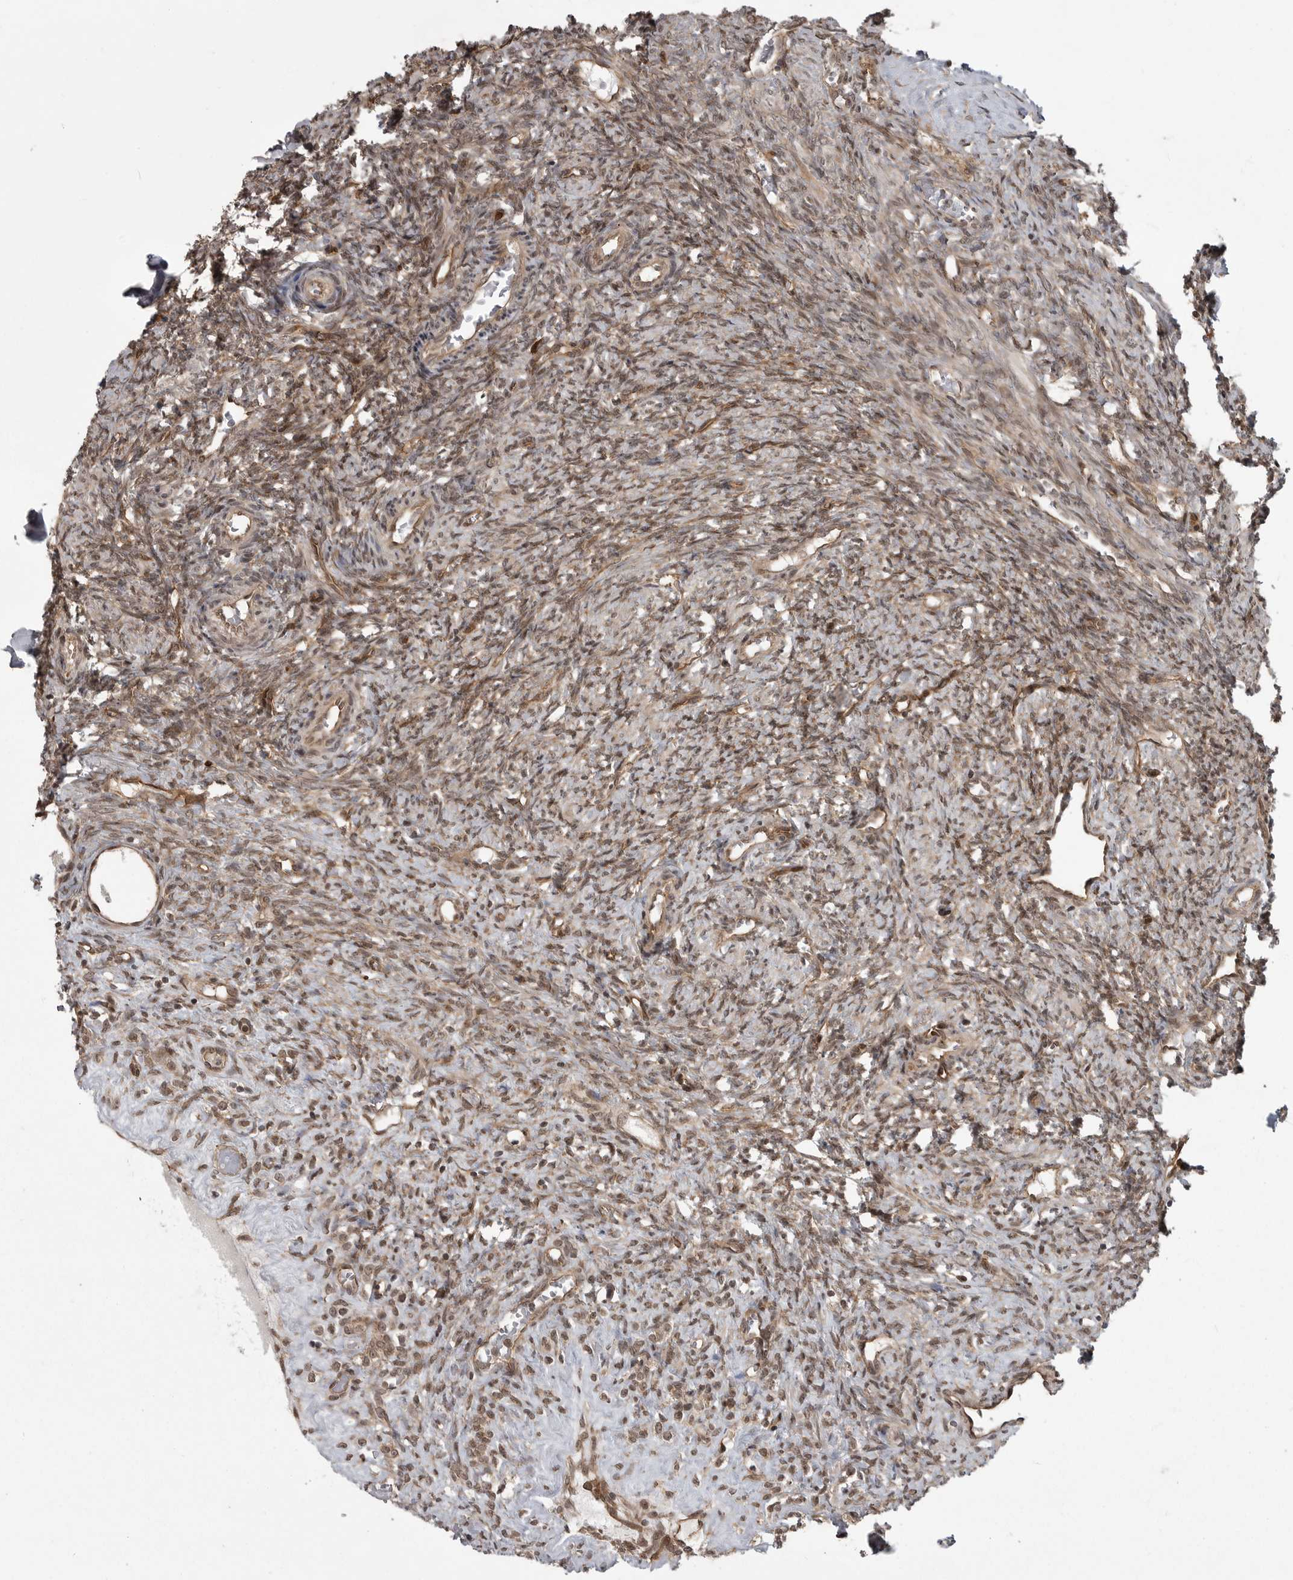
{"staining": {"intensity": "moderate", "quantity": ">75%", "location": "cytoplasmic/membranous"}, "tissue": "ovary", "cell_type": "Follicle cells", "image_type": "normal", "snomed": [{"axis": "morphology", "description": "Normal tissue, NOS"}, {"axis": "topography", "description": "Ovary"}], "caption": "Immunohistochemical staining of benign ovary exhibits moderate cytoplasmic/membranous protein expression in about >75% of follicle cells. The staining was performed using DAB, with brown indicating positive protein expression. Nuclei are stained blue with hematoxylin.", "gene": "DNAJC8", "patient": {"sex": "female", "age": 41}}